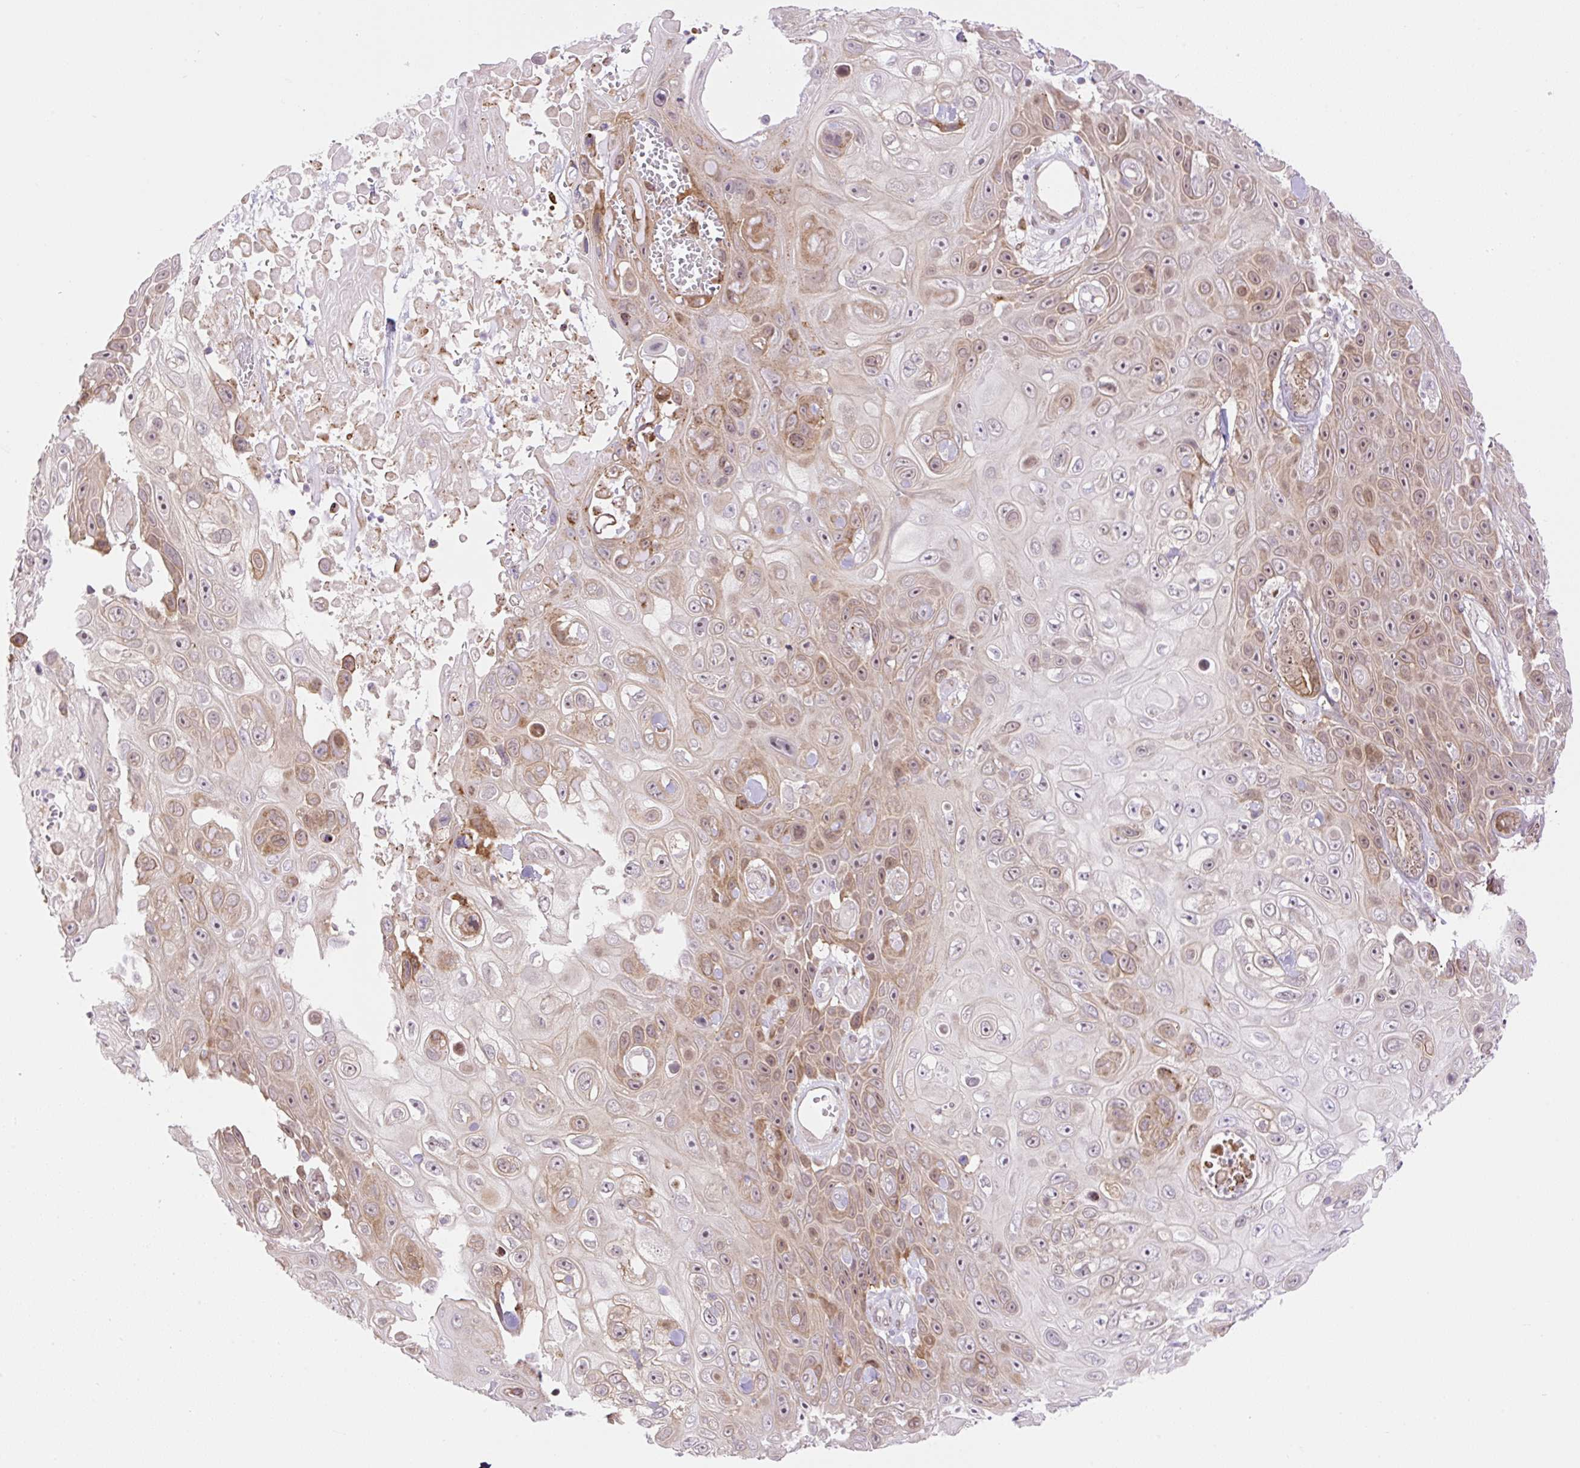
{"staining": {"intensity": "moderate", "quantity": "25%-75%", "location": "cytoplasmic/membranous,nuclear"}, "tissue": "skin cancer", "cell_type": "Tumor cells", "image_type": "cancer", "snomed": [{"axis": "morphology", "description": "Squamous cell carcinoma, NOS"}, {"axis": "topography", "description": "Skin"}], "caption": "Brown immunohistochemical staining in human skin cancer displays moderate cytoplasmic/membranous and nuclear expression in about 25%-75% of tumor cells. The staining was performed using DAB, with brown indicating positive protein expression. Nuclei are stained blue with hematoxylin.", "gene": "ZFP41", "patient": {"sex": "male", "age": 82}}